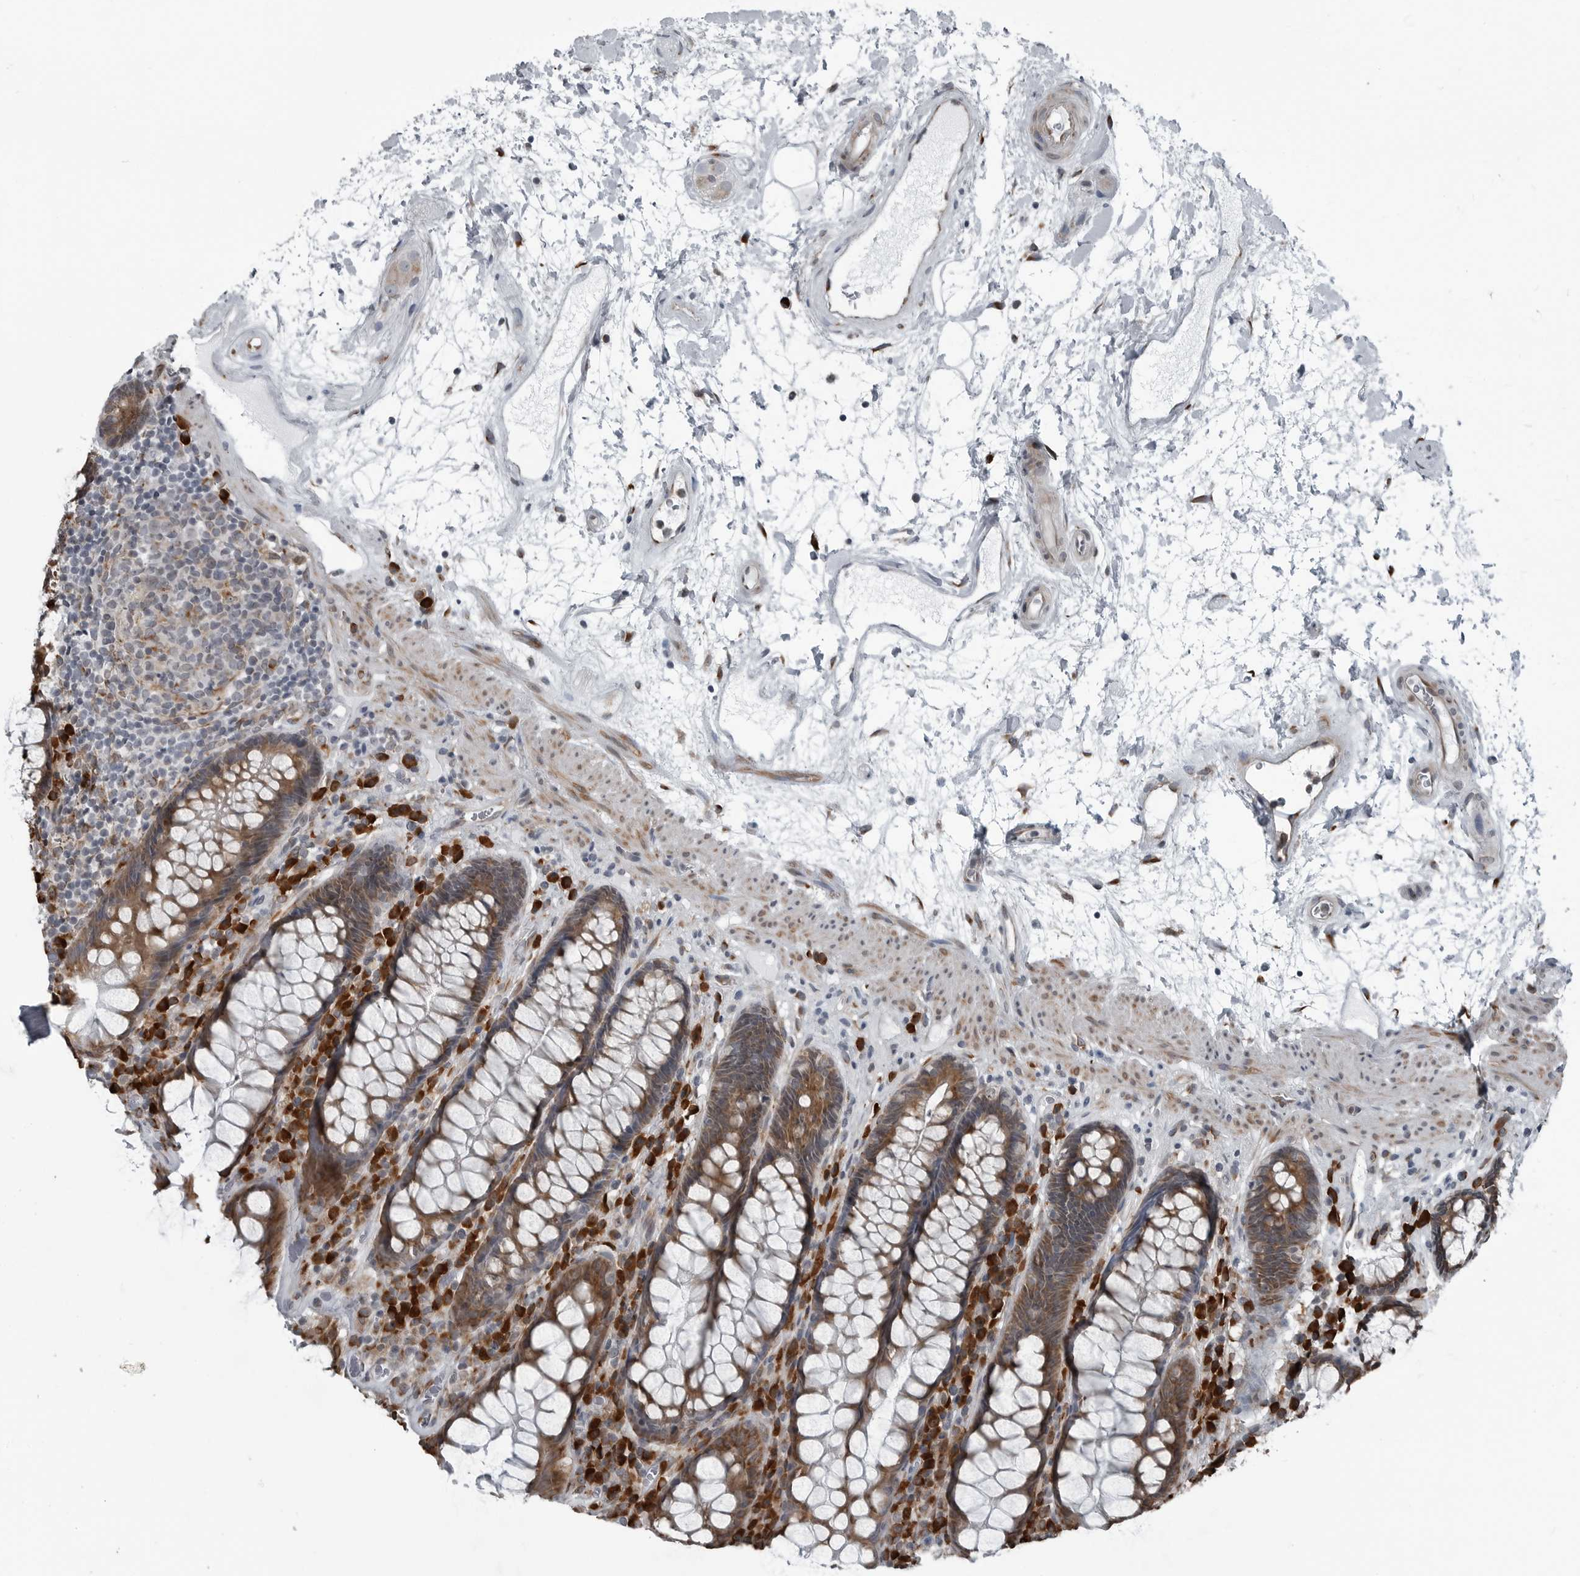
{"staining": {"intensity": "strong", "quantity": ">75%", "location": "cytoplasmic/membranous"}, "tissue": "rectum", "cell_type": "Glandular cells", "image_type": "normal", "snomed": [{"axis": "morphology", "description": "Normal tissue, NOS"}, {"axis": "topography", "description": "Rectum"}], "caption": "This photomicrograph demonstrates immunohistochemistry (IHC) staining of benign rectum, with high strong cytoplasmic/membranous expression in approximately >75% of glandular cells.", "gene": "CEP85", "patient": {"sex": "male", "age": 64}}